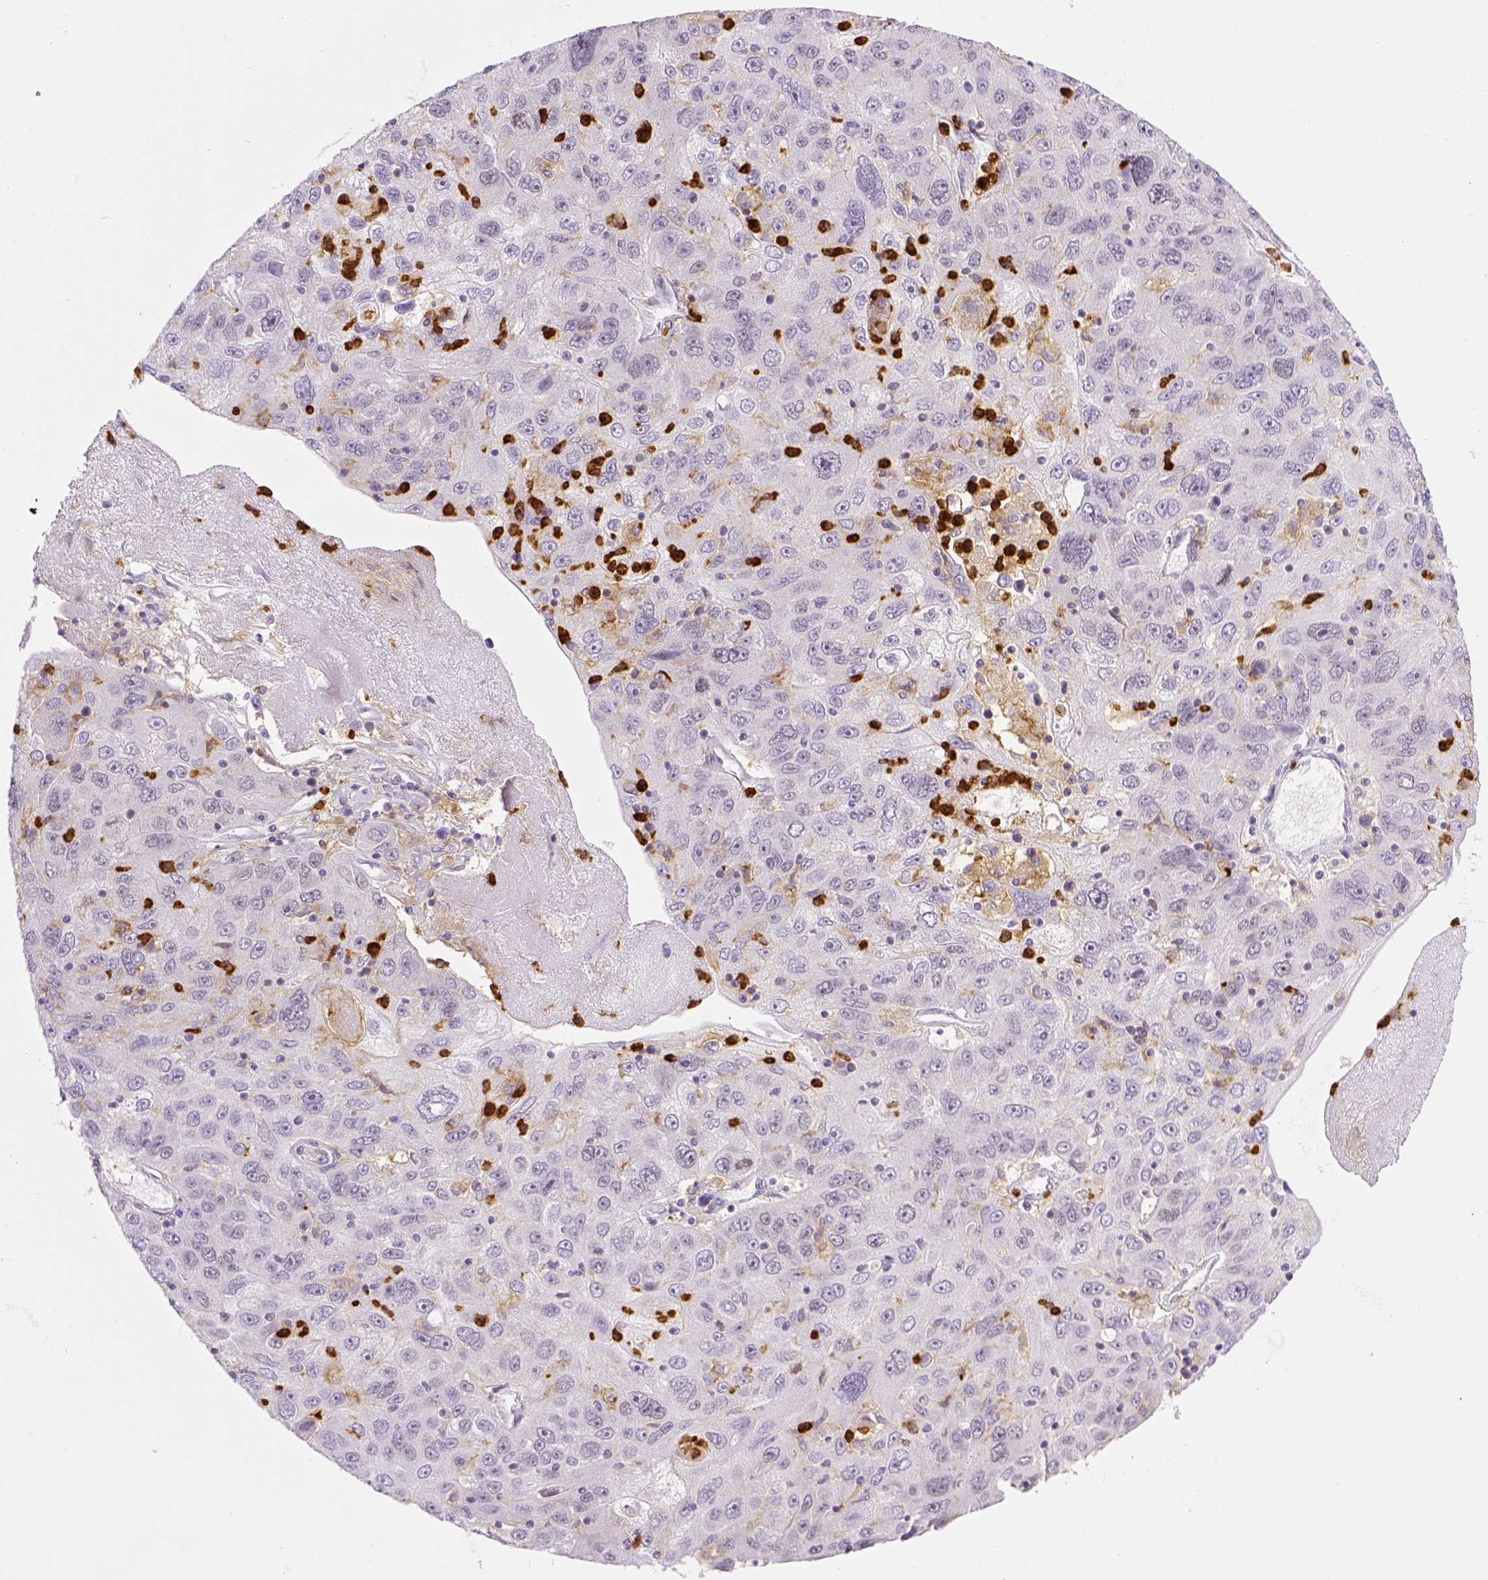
{"staining": {"intensity": "negative", "quantity": "none", "location": "none"}, "tissue": "stomach cancer", "cell_type": "Tumor cells", "image_type": "cancer", "snomed": [{"axis": "morphology", "description": "Adenocarcinoma, NOS"}, {"axis": "topography", "description": "Stomach"}], "caption": "A high-resolution histopathology image shows immunohistochemistry staining of stomach adenocarcinoma, which shows no significant positivity in tumor cells.", "gene": "ITGAM", "patient": {"sex": "male", "age": 56}}